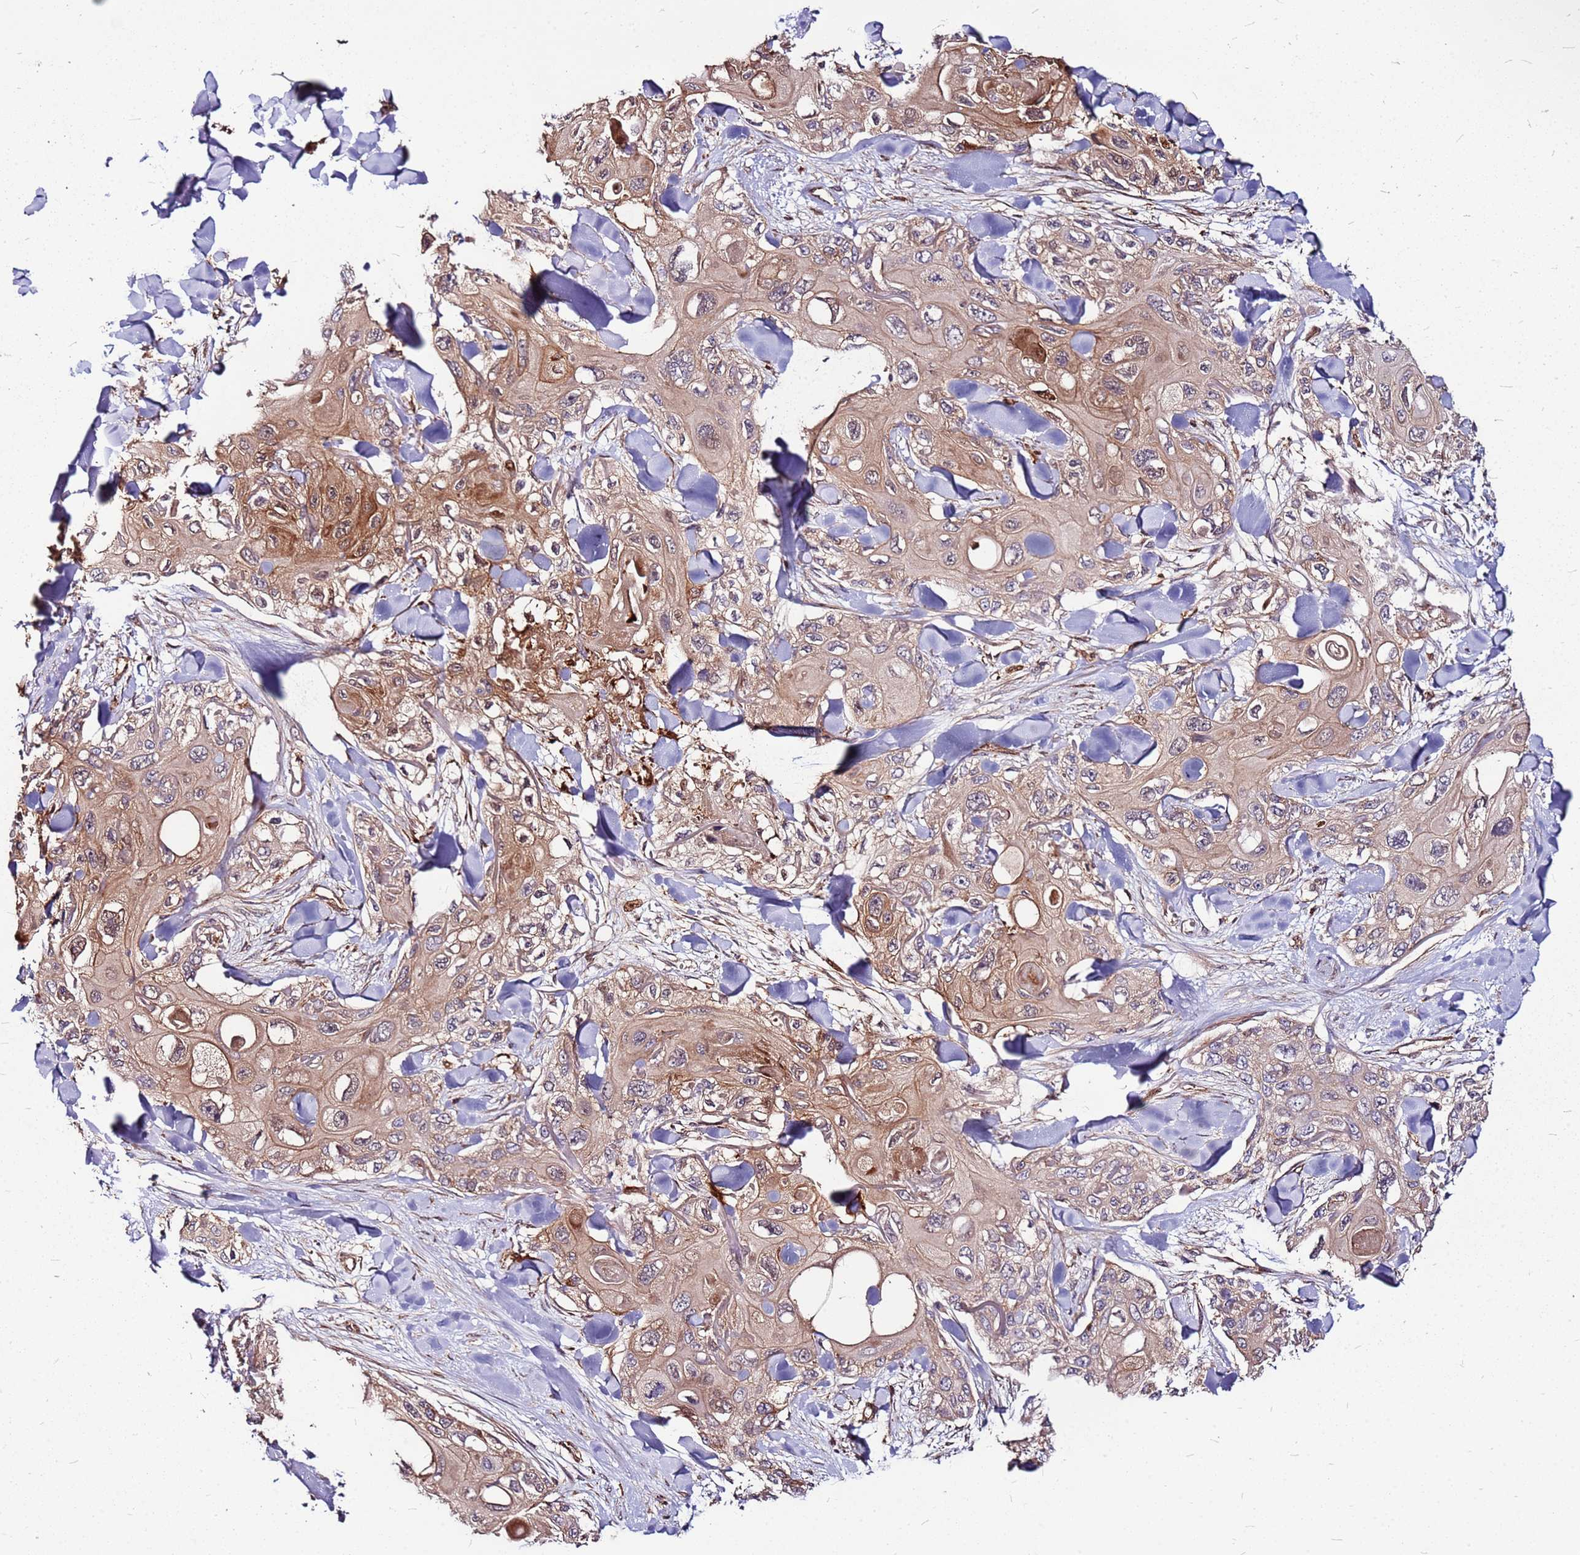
{"staining": {"intensity": "moderate", "quantity": ">75%", "location": "cytoplasmic/membranous"}, "tissue": "skin cancer", "cell_type": "Tumor cells", "image_type": "cancer", "snomed": [{"axis": "morphology", "description": "Normal tissue, NOS"}, {"axis": "morphology", "description": "Squamous cell carcinoma, NOS"}, {"axis": "topography", "description": "Skin"}], "caption": "A medium amount of moderate cytoplasmic/membranous positivity is identified in approximately >75% of tumor cells in squamous cell carcinoma (skin) tissue. (DAB (3,3'-diaminobenzidine) = brown stain, brightfield microscopy at high magnification).", "gene": "LYPLAL1", "patient": {"sex": "male", "age": 72}}